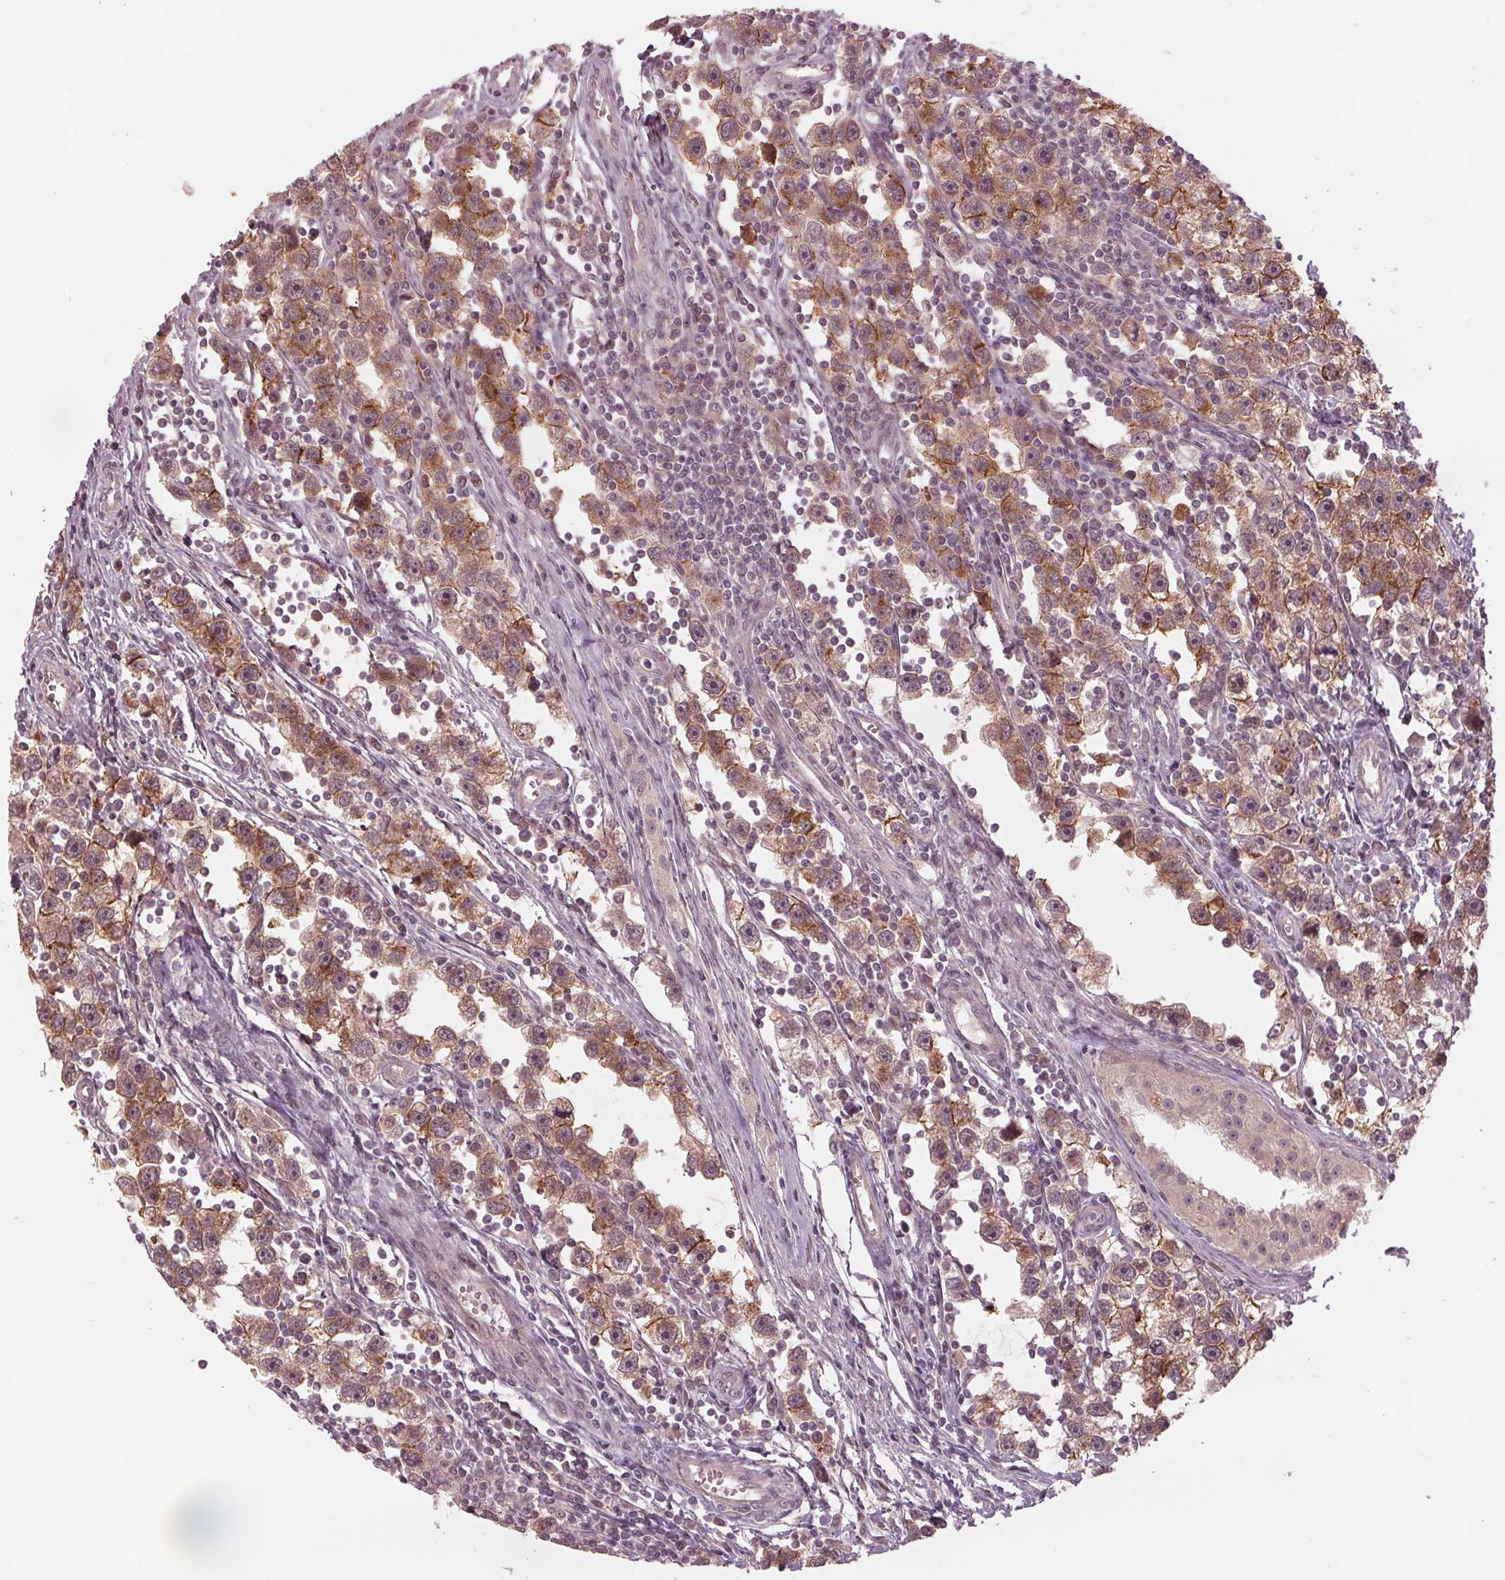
{"staining": {"intensity": "moderate", "quantity": ">75%", "location": "cytoplasmic/membranous"}, "tissue": "testis cancer", "cell_type": "Tumor cells", "image_type": "cancer", "snomed": [{"axis": "morphology", "description": "Seminoma, NOS"}, {"axis": "topography", "description": "Testis"}], "caption": "IHC of human testis cancer reveals medium levels of moderate cytoplasmic/membranous positivity in approximately >75% of tumor cells. (DAB = brown stain, brightfield microscopy at high magnification).", "gene": "ZNF471", "patient": {"sex": "male", "age": 30}}